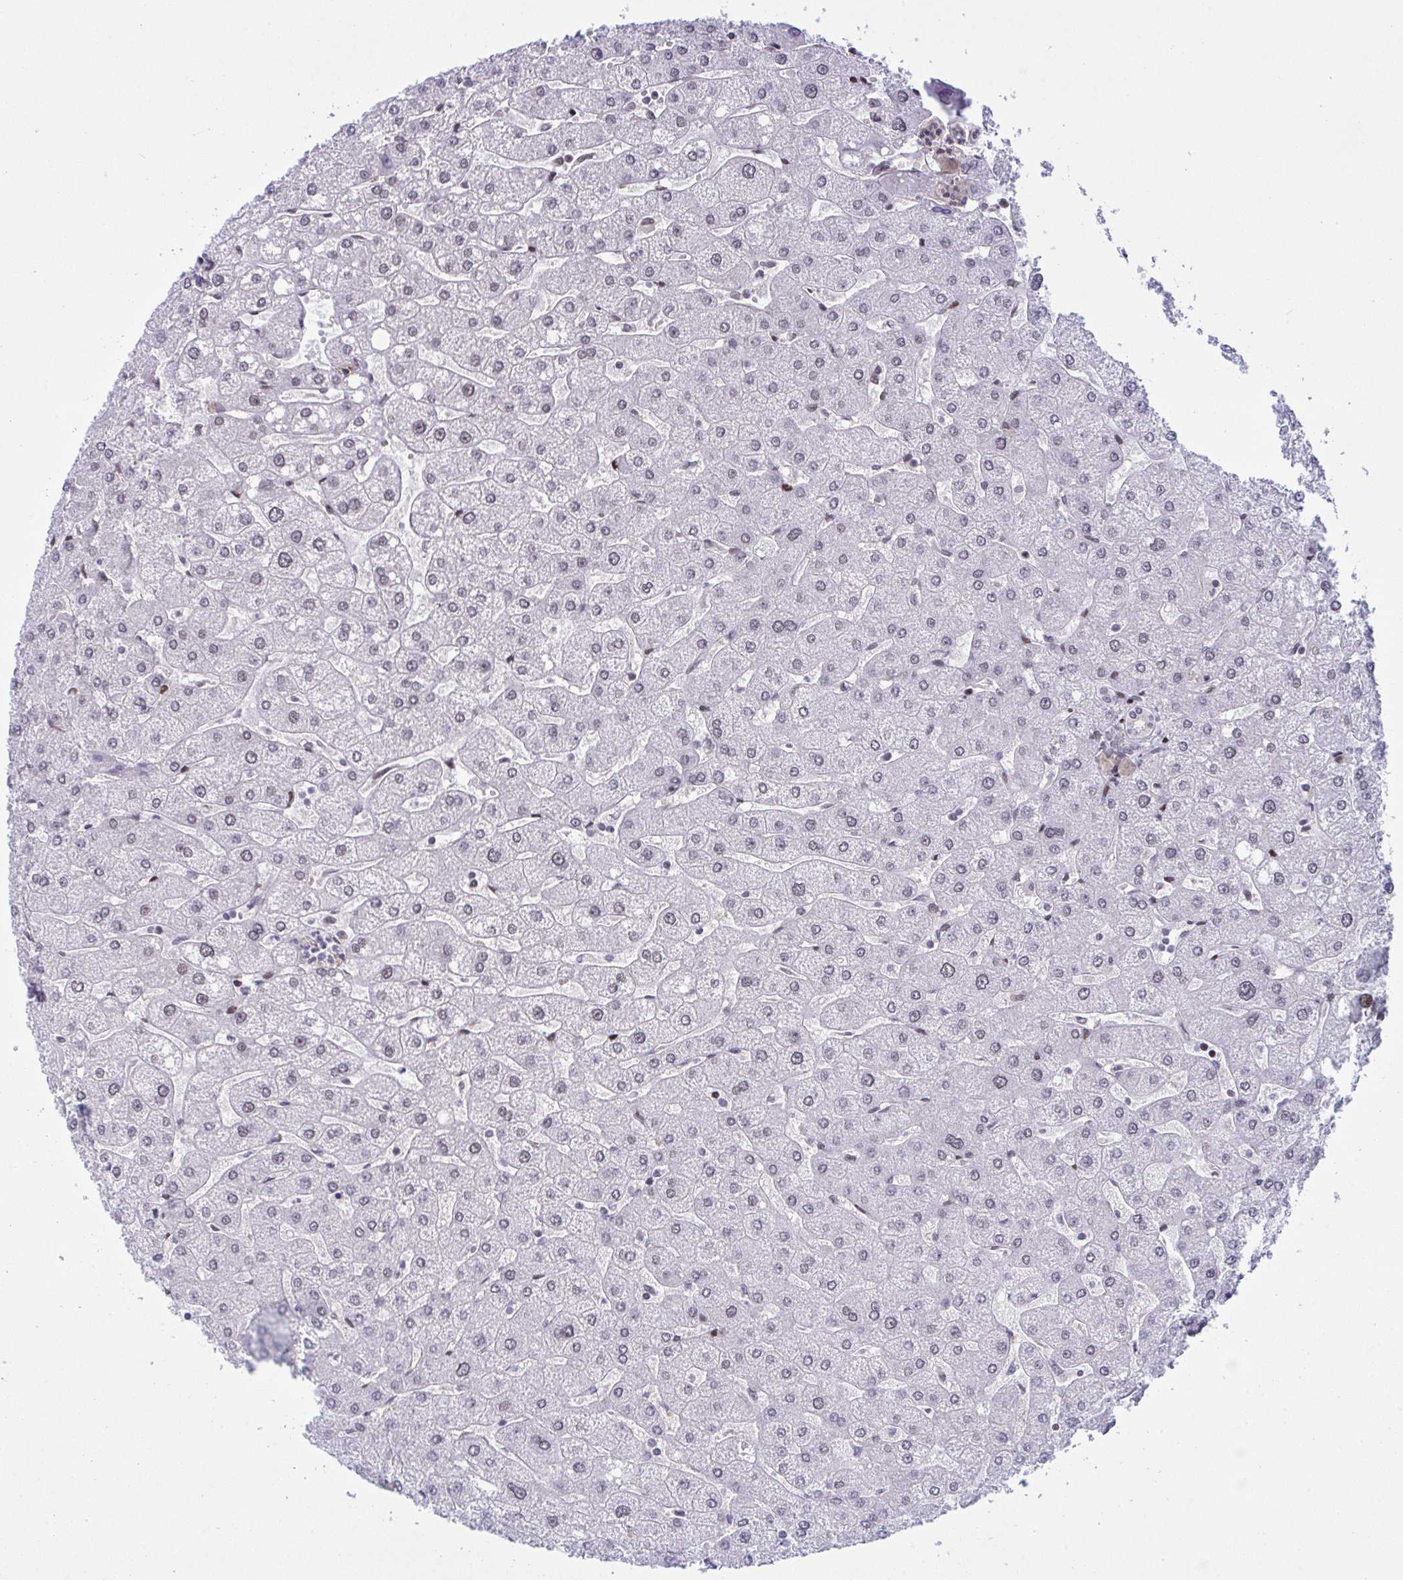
{"staining": {"intensity": "negative", "quantity": "none", "location": "none"}, "tissue": "liver", "cell_type": "Cholangiocytes", "image_type": "normal", "snomed": [{"axis": "morphology", "description": "Normal tissue, NOS"}, {"axis": "topography", "description": "Liver"}], "caption": "This is an immunohistochemistry micrograph of unremarkable liver. There is no staining in cholangiocytes.", "gene": "ZFHX3", "patient": {"sex": "male", "age": 67}}